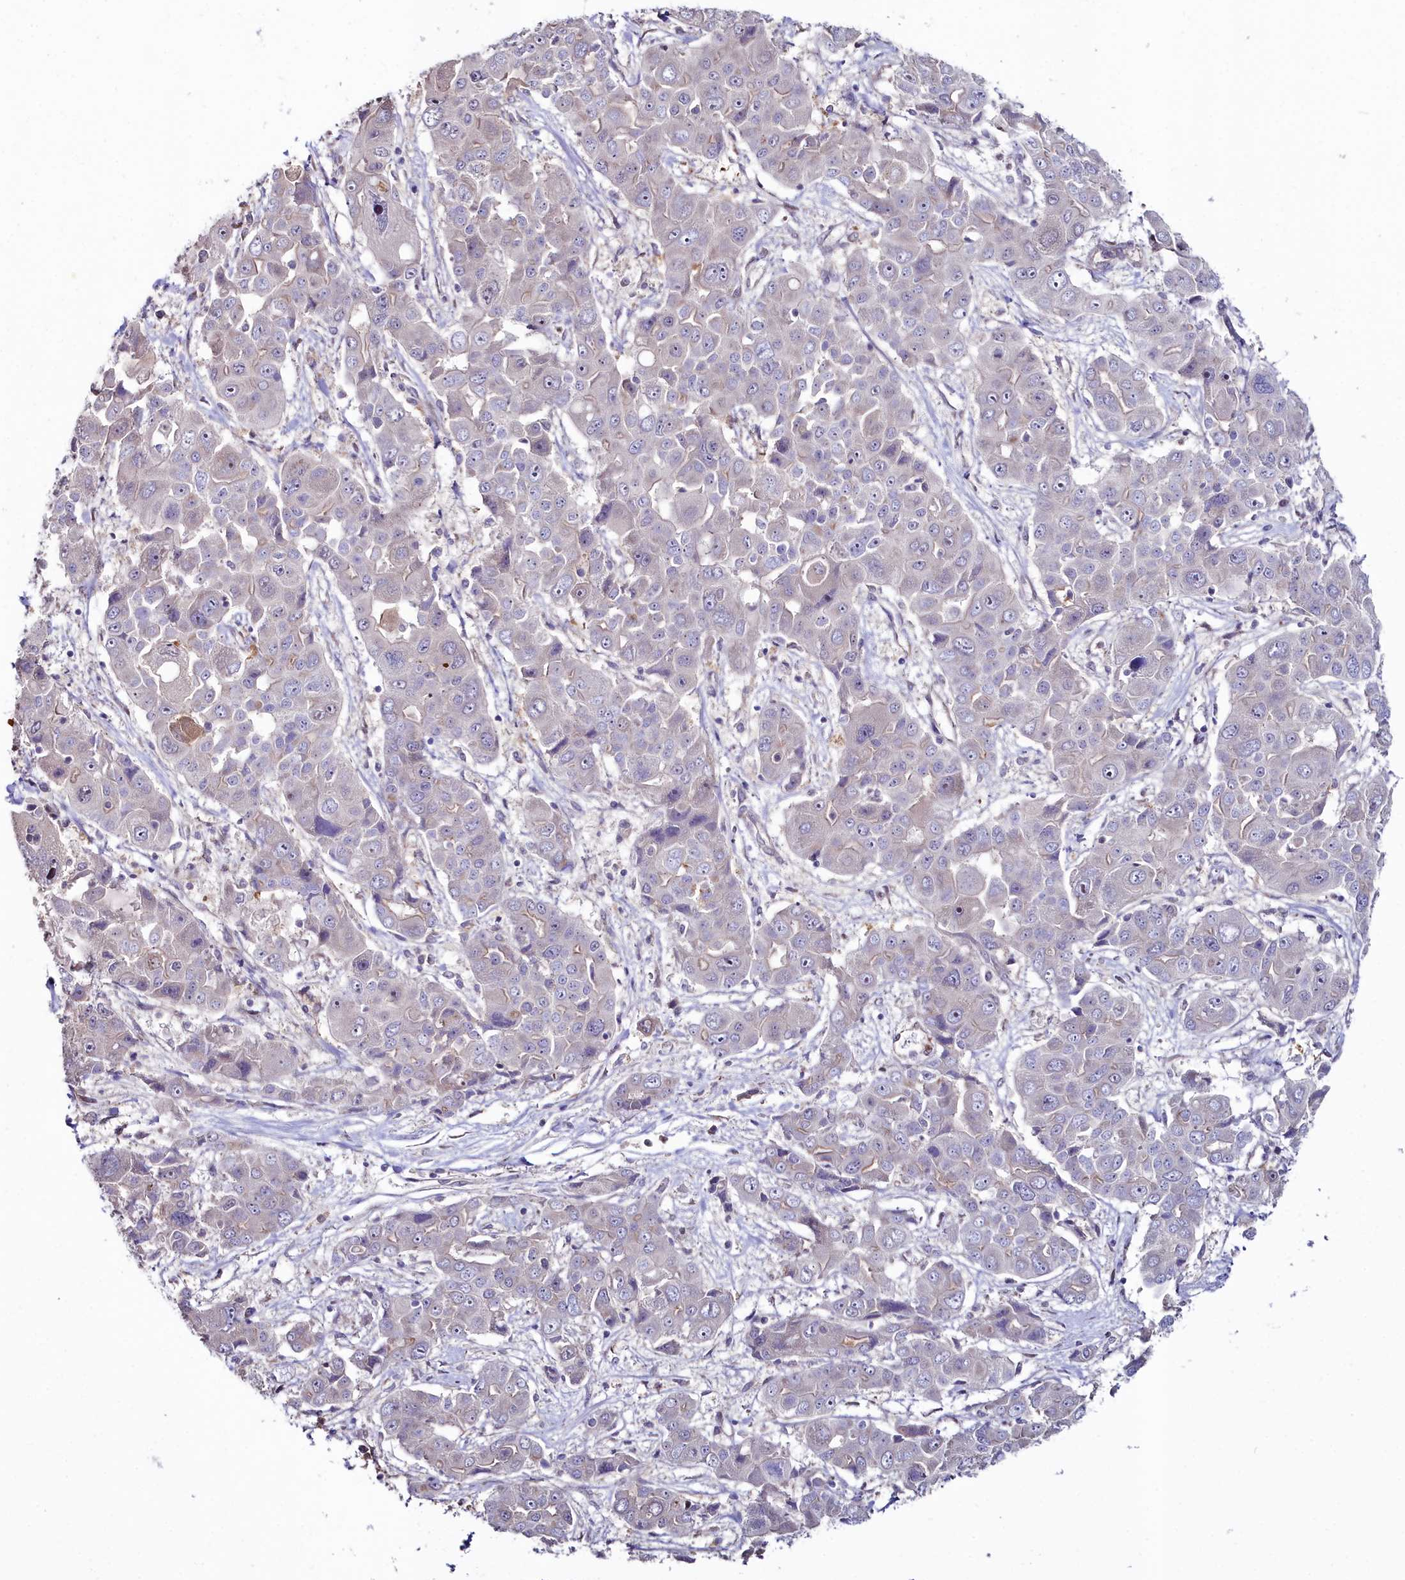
{"staining": {"intensity": "negative", "quantity": "none", "location": "none"}, "tissue": "liver cancer", "cell_type": "Tumor cells", "image_type": "cancer", "snomed": [{"axis": "morphology", "description": "Cholangiocarcinoma"}, {"axis": "topography", "description": "Liver"}], "caption": "An immunohistochemistry (IHC) photomicrograph of liver cancer is shown. There is no staining in tumor cells of liver cancer.", "gene": "C4orf19", "patient": {"sex": "male", "age": 67}}